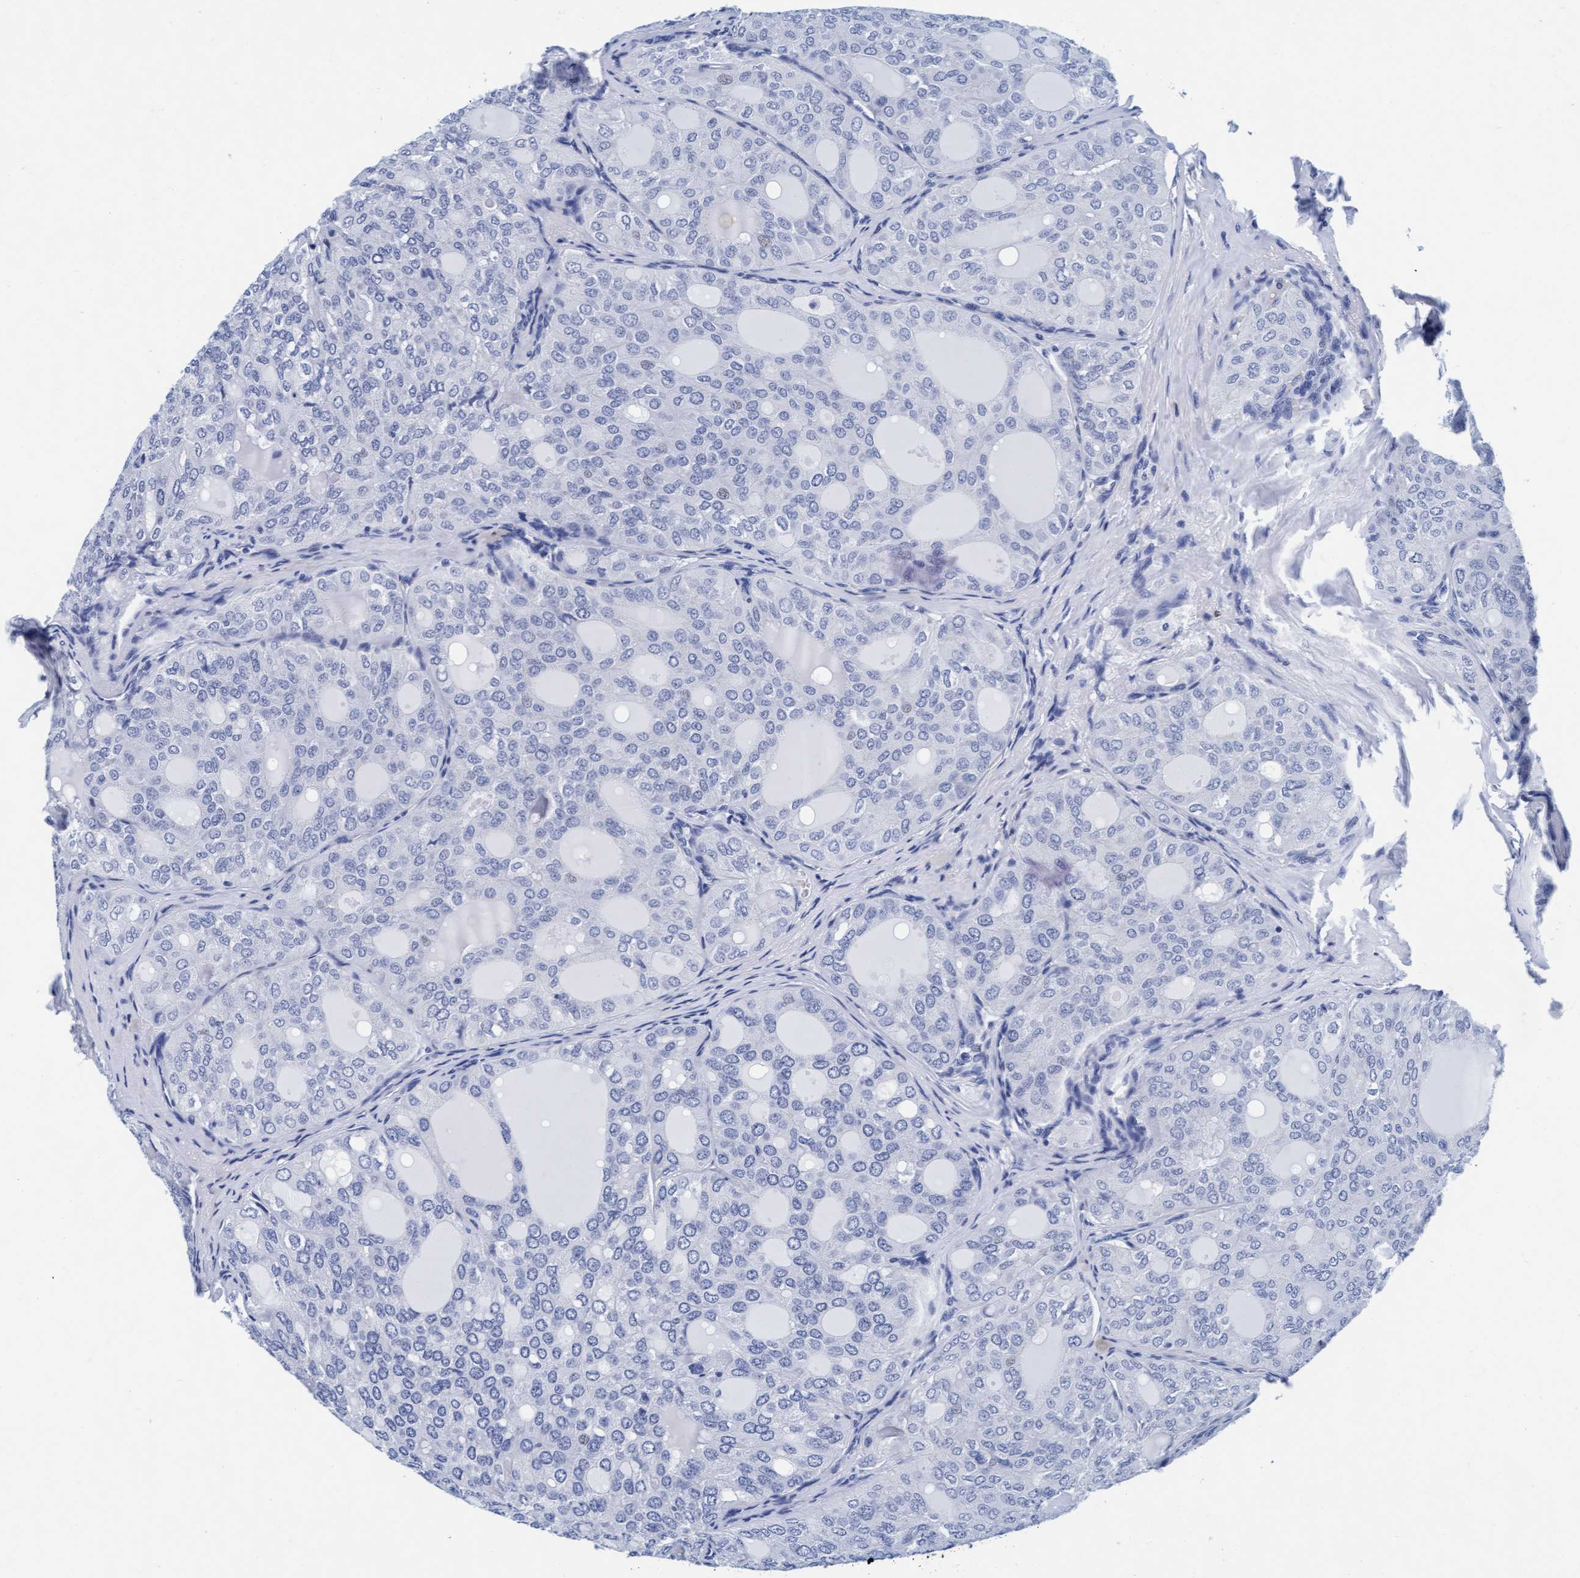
{"staining": {"intensity": "negative", "quantity": "none", "location": "none"}, "tissue": "thyroid cancer", "cell_type": "Tumor cells", "image_type": "cancer", "snomed": [{"axis": "morphology", "description": "Follicular adenoma carcinoma, NOS"}, {"axis": "topography", "description": "Thyroid gland"}], "caption": "Tumor cells are negative for brown protein staining in thyroid follicular adenoma carcinoma.", "gene": "ARSG", "patient": {"sex": "male", "age": 75}}